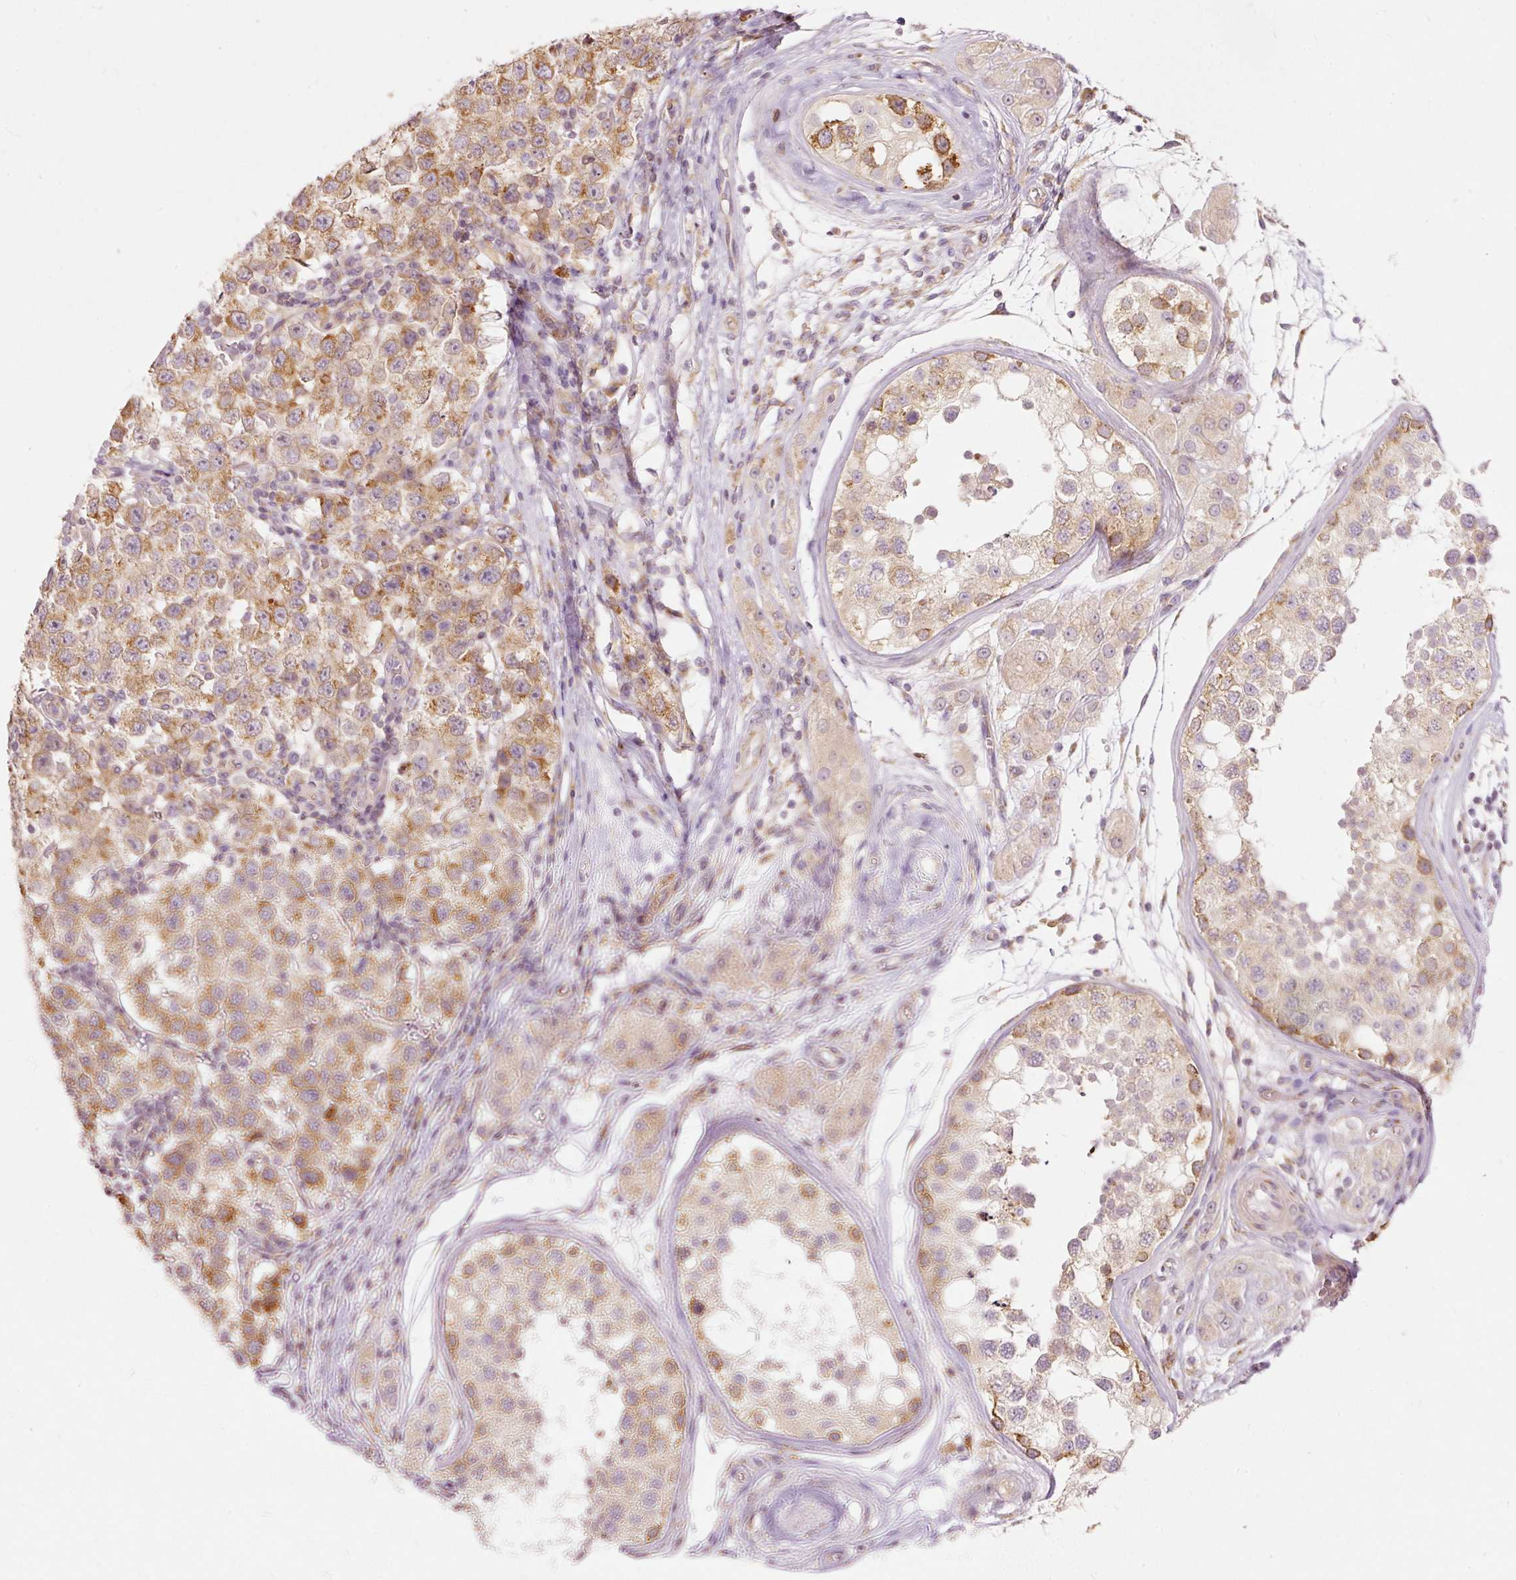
{"staining": {"intensity": "moderate", "quantity": ">75%", "location": "cytoplasmic/membranous"}, "tissue": "testis cancer", "cell_type": "Tumor cells", "image_type": "cancer", "snomed": [{"axis": "morphology", "description": "Seminoma, NOS"}, {"axis": "topography", "description": "Testis"}], "caption": "High-power microscopy captured an immunohistochemistry (IHC) photomicrograph of testis seminoma, revealing moderate cytoplasmic/membranous positivity in about >75% of tumor cells.", "gene": "SNAPC5", "patient": {"sex": "male", "age": 34}}